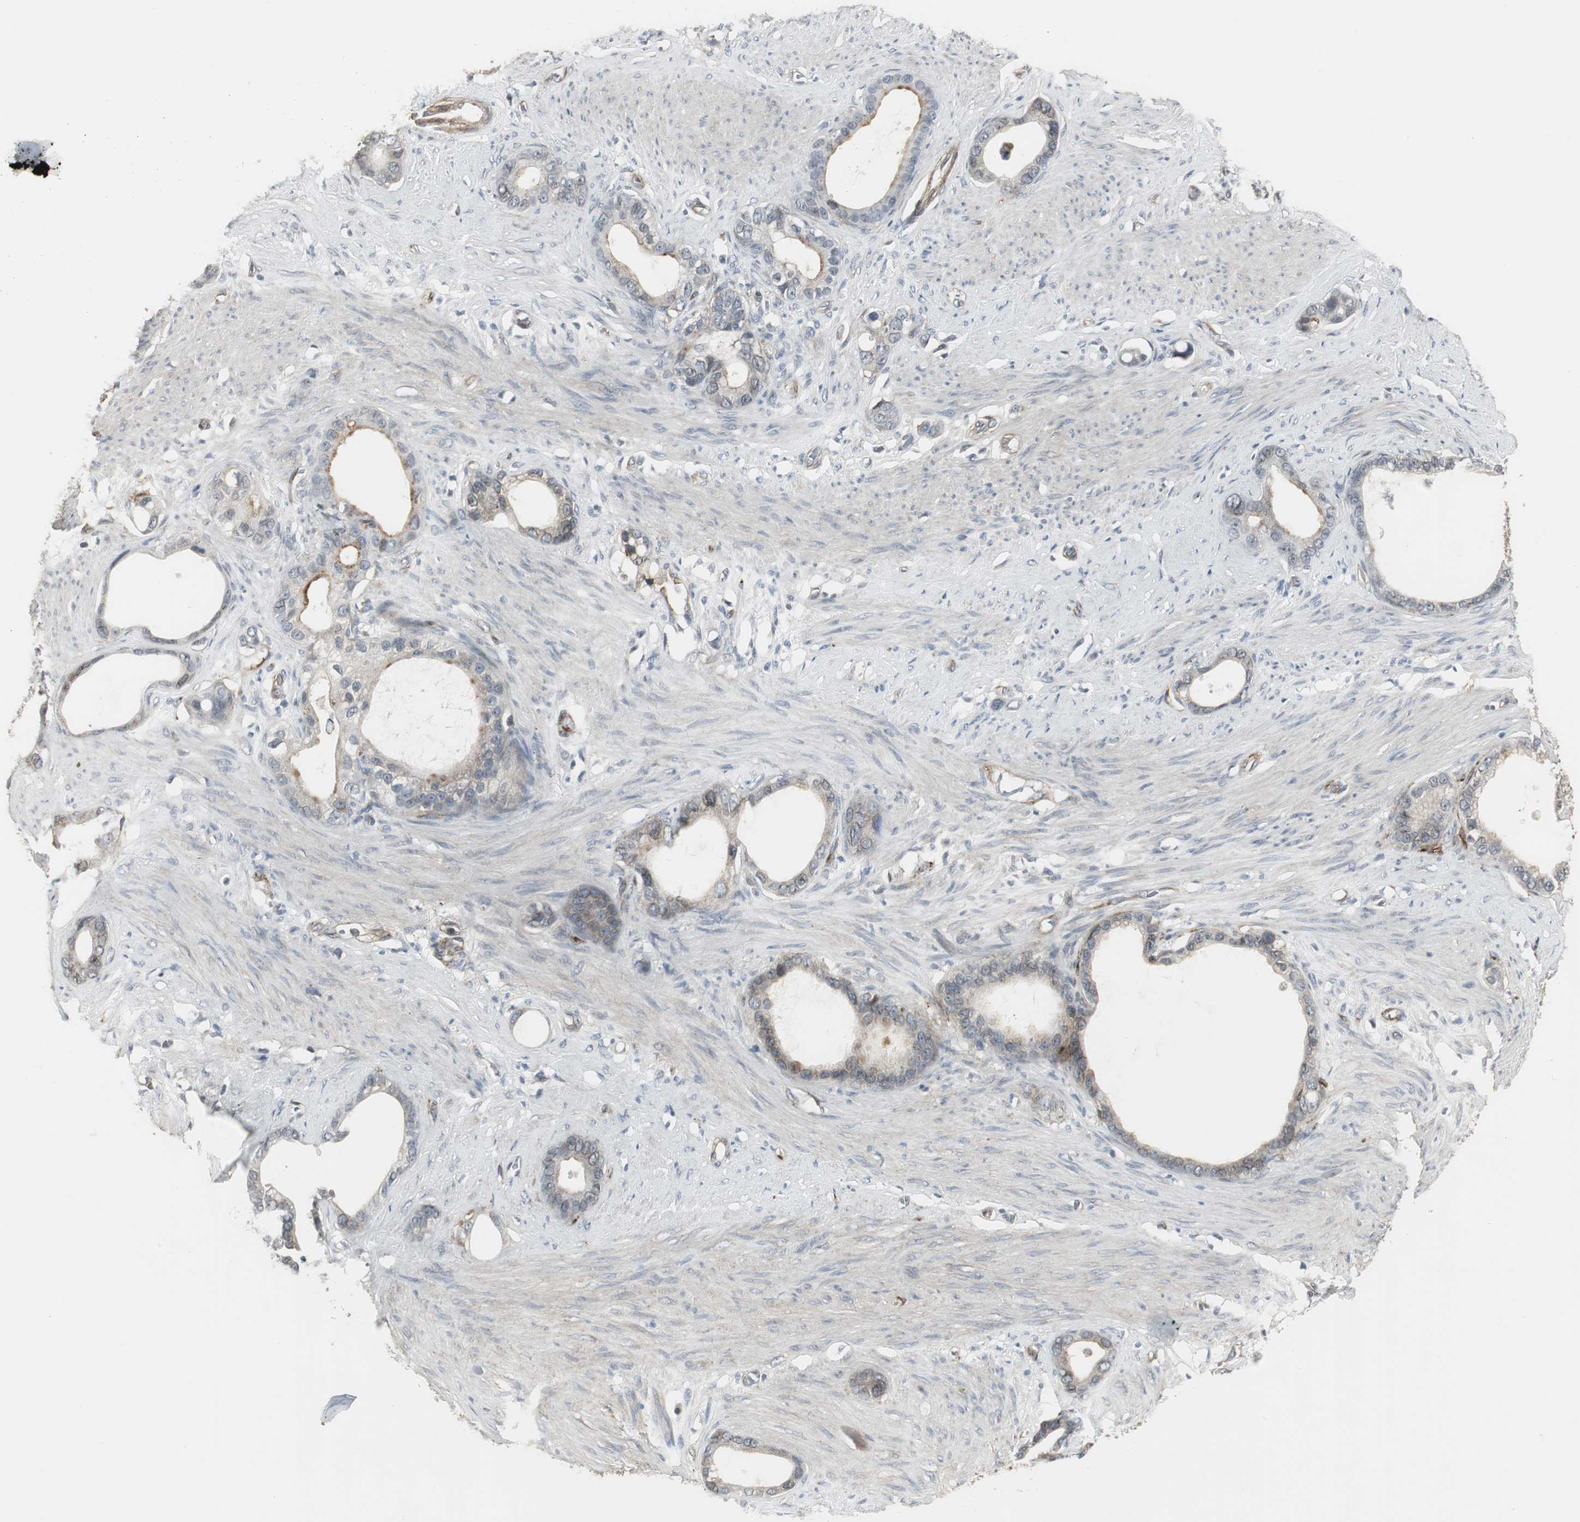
{"staining": {"intensity": "weak", "quantity": "<25%", "location": "cytoplasmic/membranous"}, "tissue": "stomach cancer", "cell_type": "Tumor cells", "image_type": "cancer", "snomed": [{"axis": "morphology", "description": "Adenocarcinoma, NOS"}, {"axis": "topography", "description": "Stomach"}], "caption": "Tumor cells are negative for protein expression in human stomach cancer (adenocarcinoma).", "gene": "SCYL3", "patient": {"sex": "female", "age": 75}}